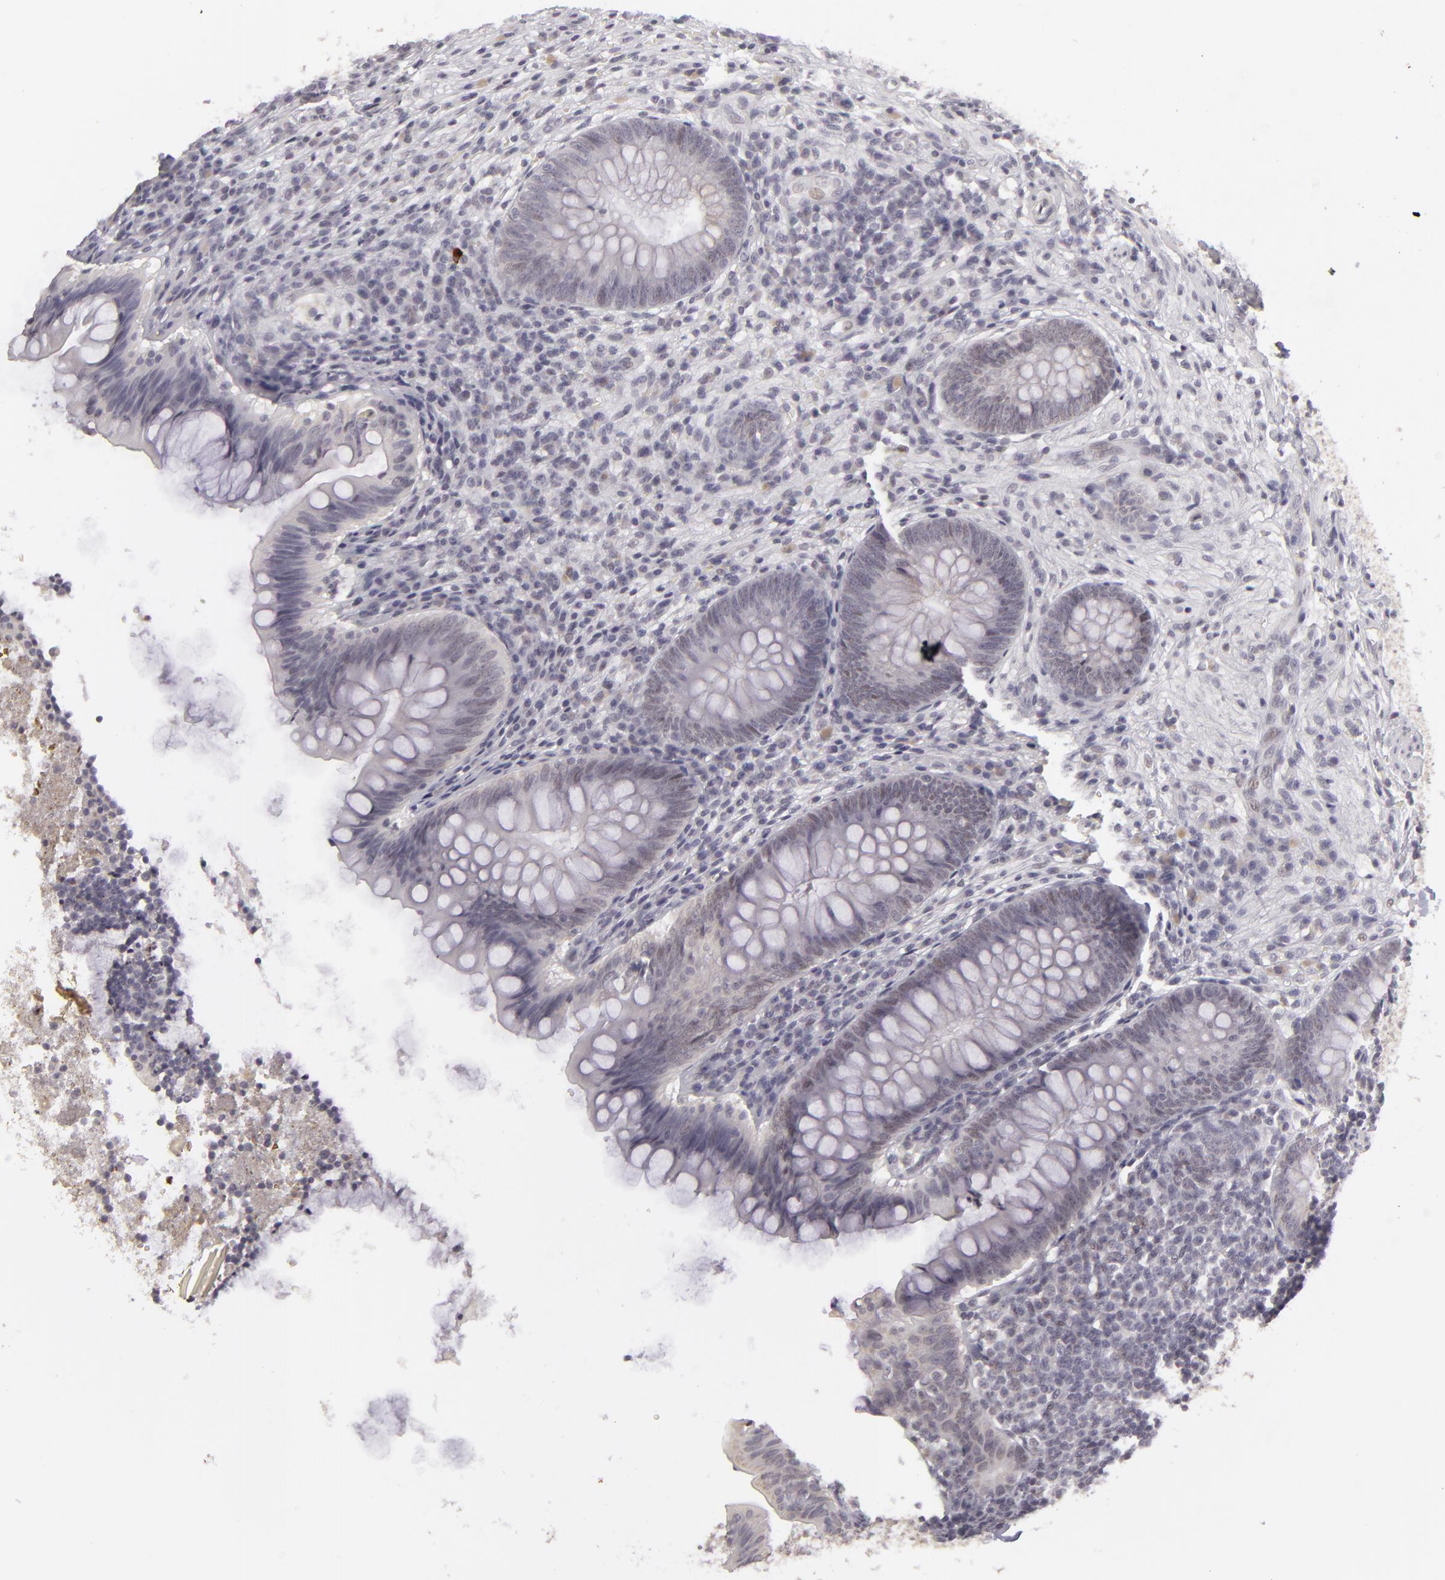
{"staining": {"intensity": "negative", "quantity": "none", "location": "none"}, "tissue": "appendix", "cell_type": "Glandular cells", "image_type": "normal", "snomed": [{"axis": "morphology", "description": "Normal tissue, NOS"}, {"axis": "topography", "description": "Appendix"}], "caption": "IHC micrograph of benign appendix: appendix stained with DAB (3,3'-diaminobenzidine) exhibits no significant protein staining in glandular cells.", "gene": "SIX1", "patient": {"sex": "female", "age": 66}}